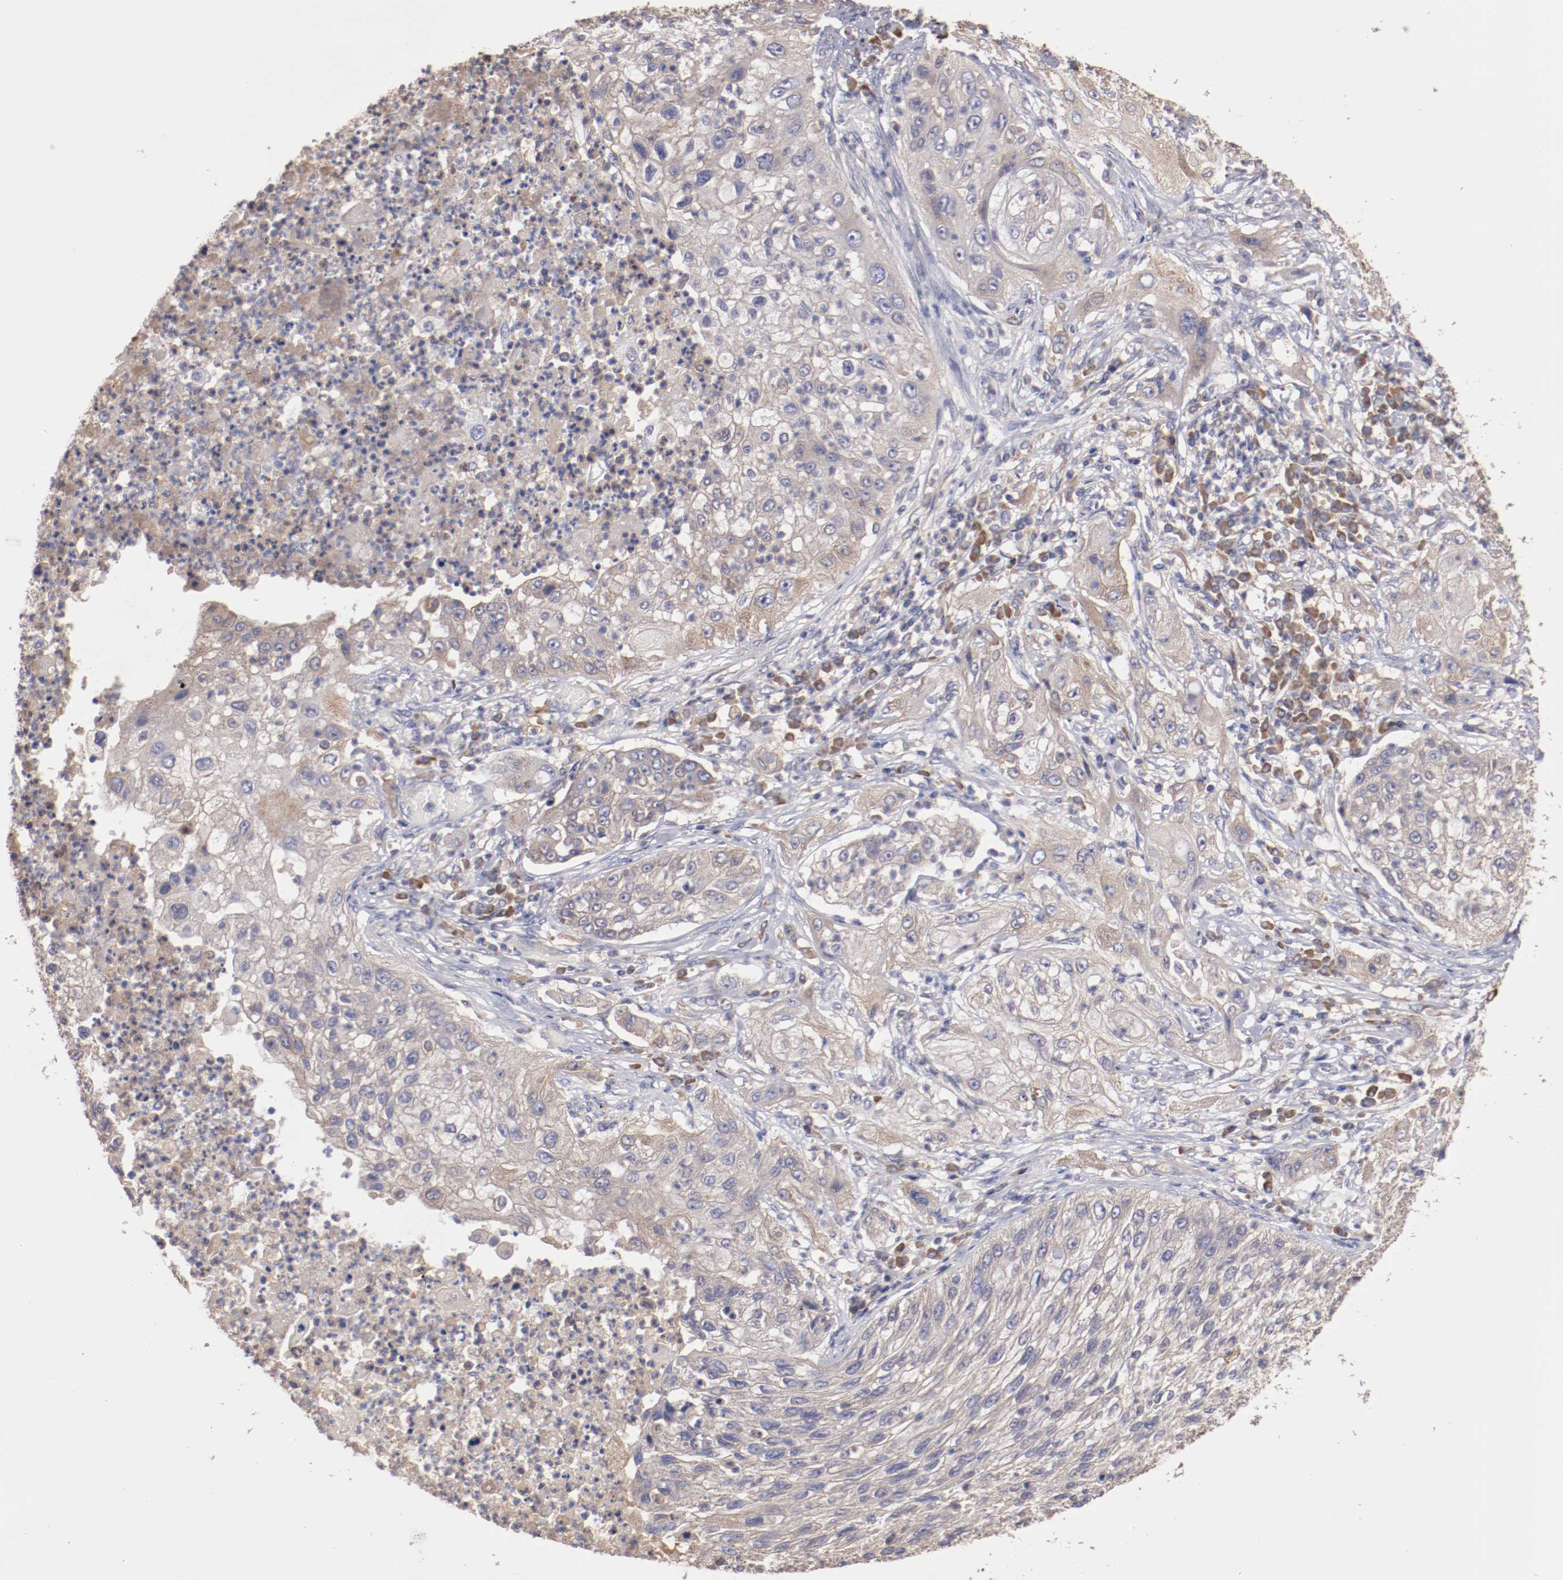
{"staining": {"intensity": "weak", "quantity": "<25%", "location": "cytoplasmic/membranous"}, "tissue": "lung cancer", "cell_type": "Tumor cells", "image_type": "cancer", "snomed": [{"axis": "morphology", "description": "Inflammation, NOS"}, {"axis": "morphology", "description": "Squamous cell carcinoma, NOS"}, {"axis": "topography", "description": "Lymph node"}, {"axis": "topography", "description": "Soft tissue"}, {"axis": "topography", "description": "Lung"}], "caption": "DAB (3,3'-diaminobenzidine) immunohistochemical staining of squamous cell carcinoma (lung) exhibits no significant expression in tumor cells.", "gene": "NFKBIE", "patient": {"sex": "male", "age": 66}}